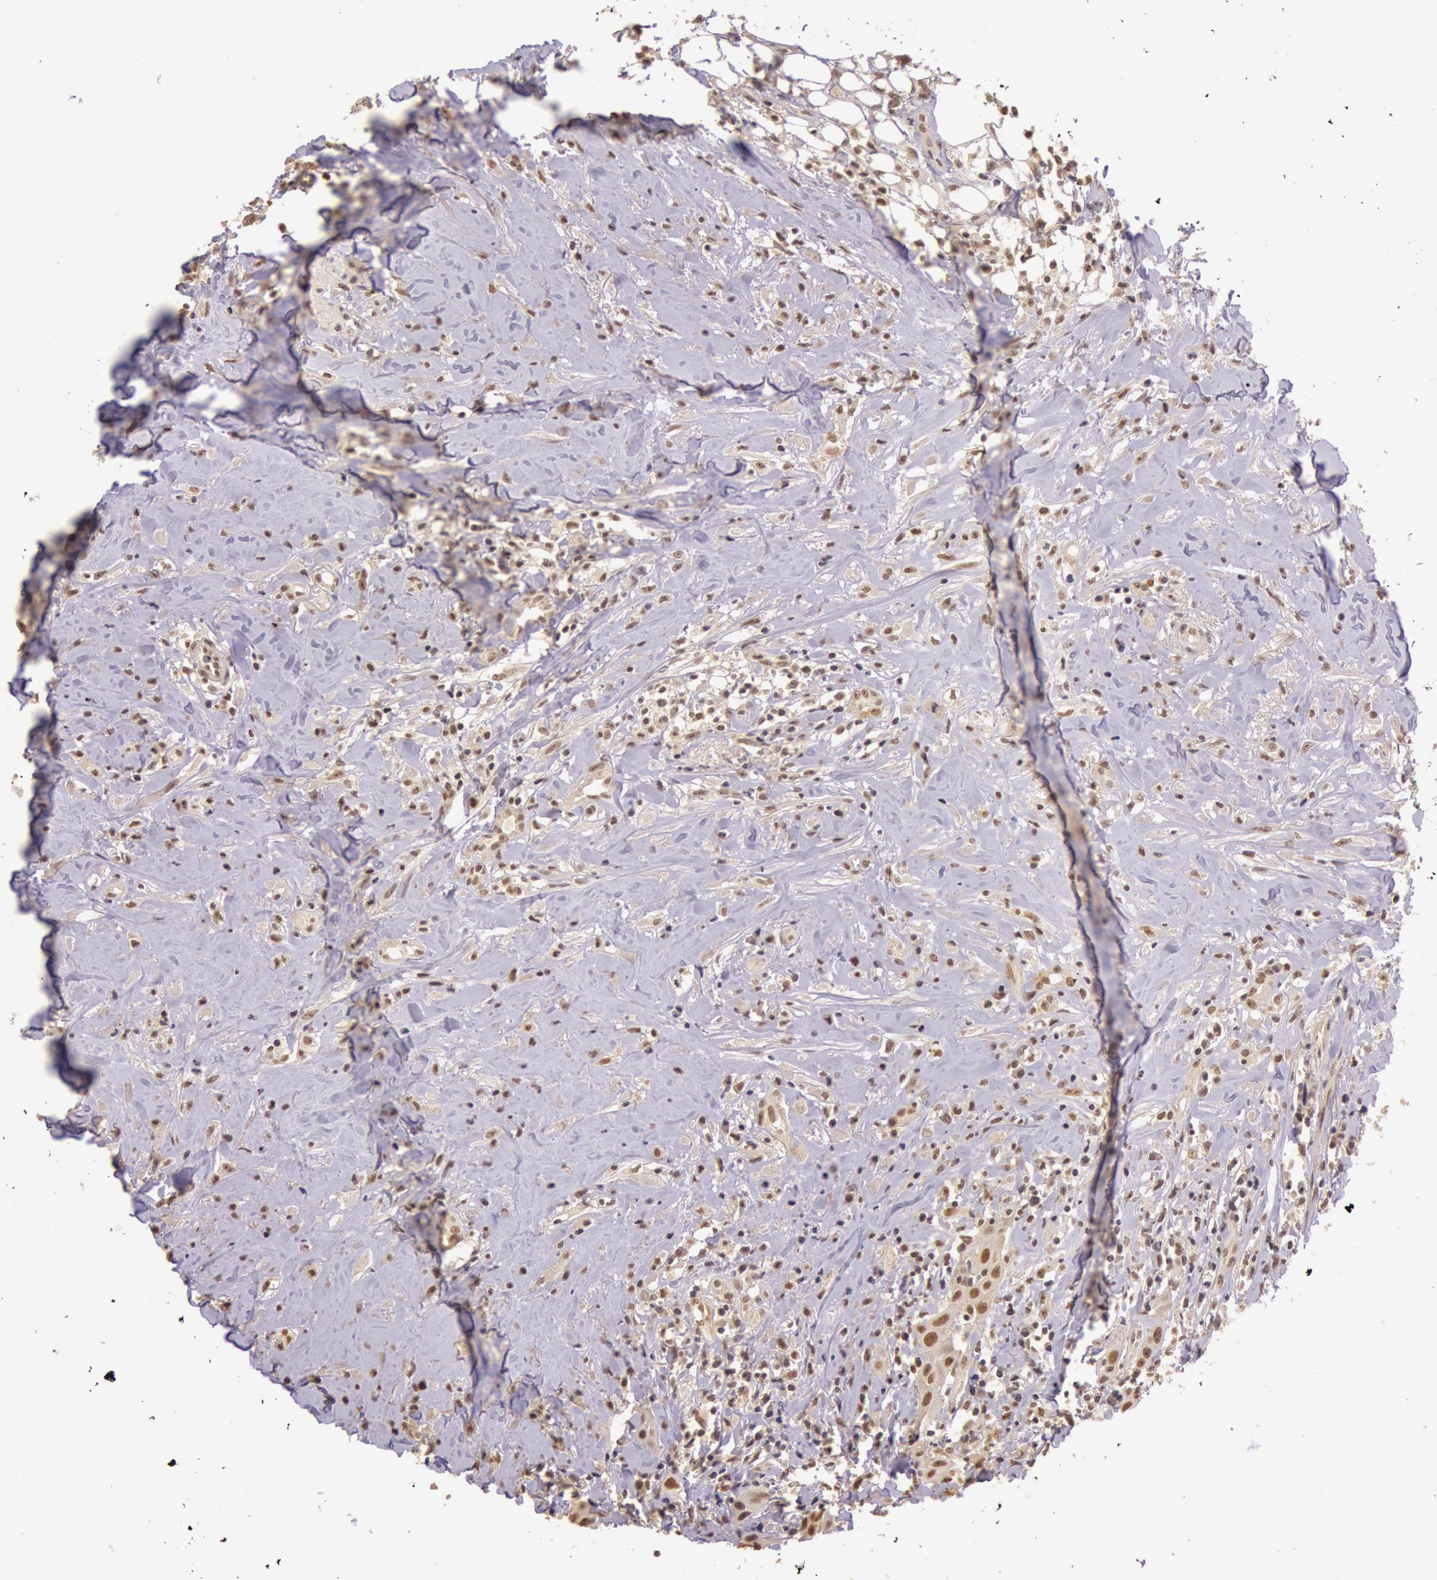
{"staining": {"intensity": "moderate", "quantity": "25%-75%", "location": "cytoplasmic/membranous,nuclear"}, "tissue": "head and neck cancer", "cell_type": "Tumor cells", "image_type": "cancer", "snomed": [{"axis": "morphology", "description": "Squamous cell carcinoma, NOS"}, {"axis": "topography", "description": "Oral tissue"}, {"axis": "topography", "description": "Head-Neck"}], "caption": "A brown stain shows moderate cytoplasmic/membranous and nuclear expression of a protein in human head and neck squamous cell carcinoma tumor cells. The protein is stained brown, and the nuclei are stained in blue (DAB IHC with brightfield microscopy, high magnification).", "gene": "RTL10", "patient": {"sex": "female", "age": 82}}